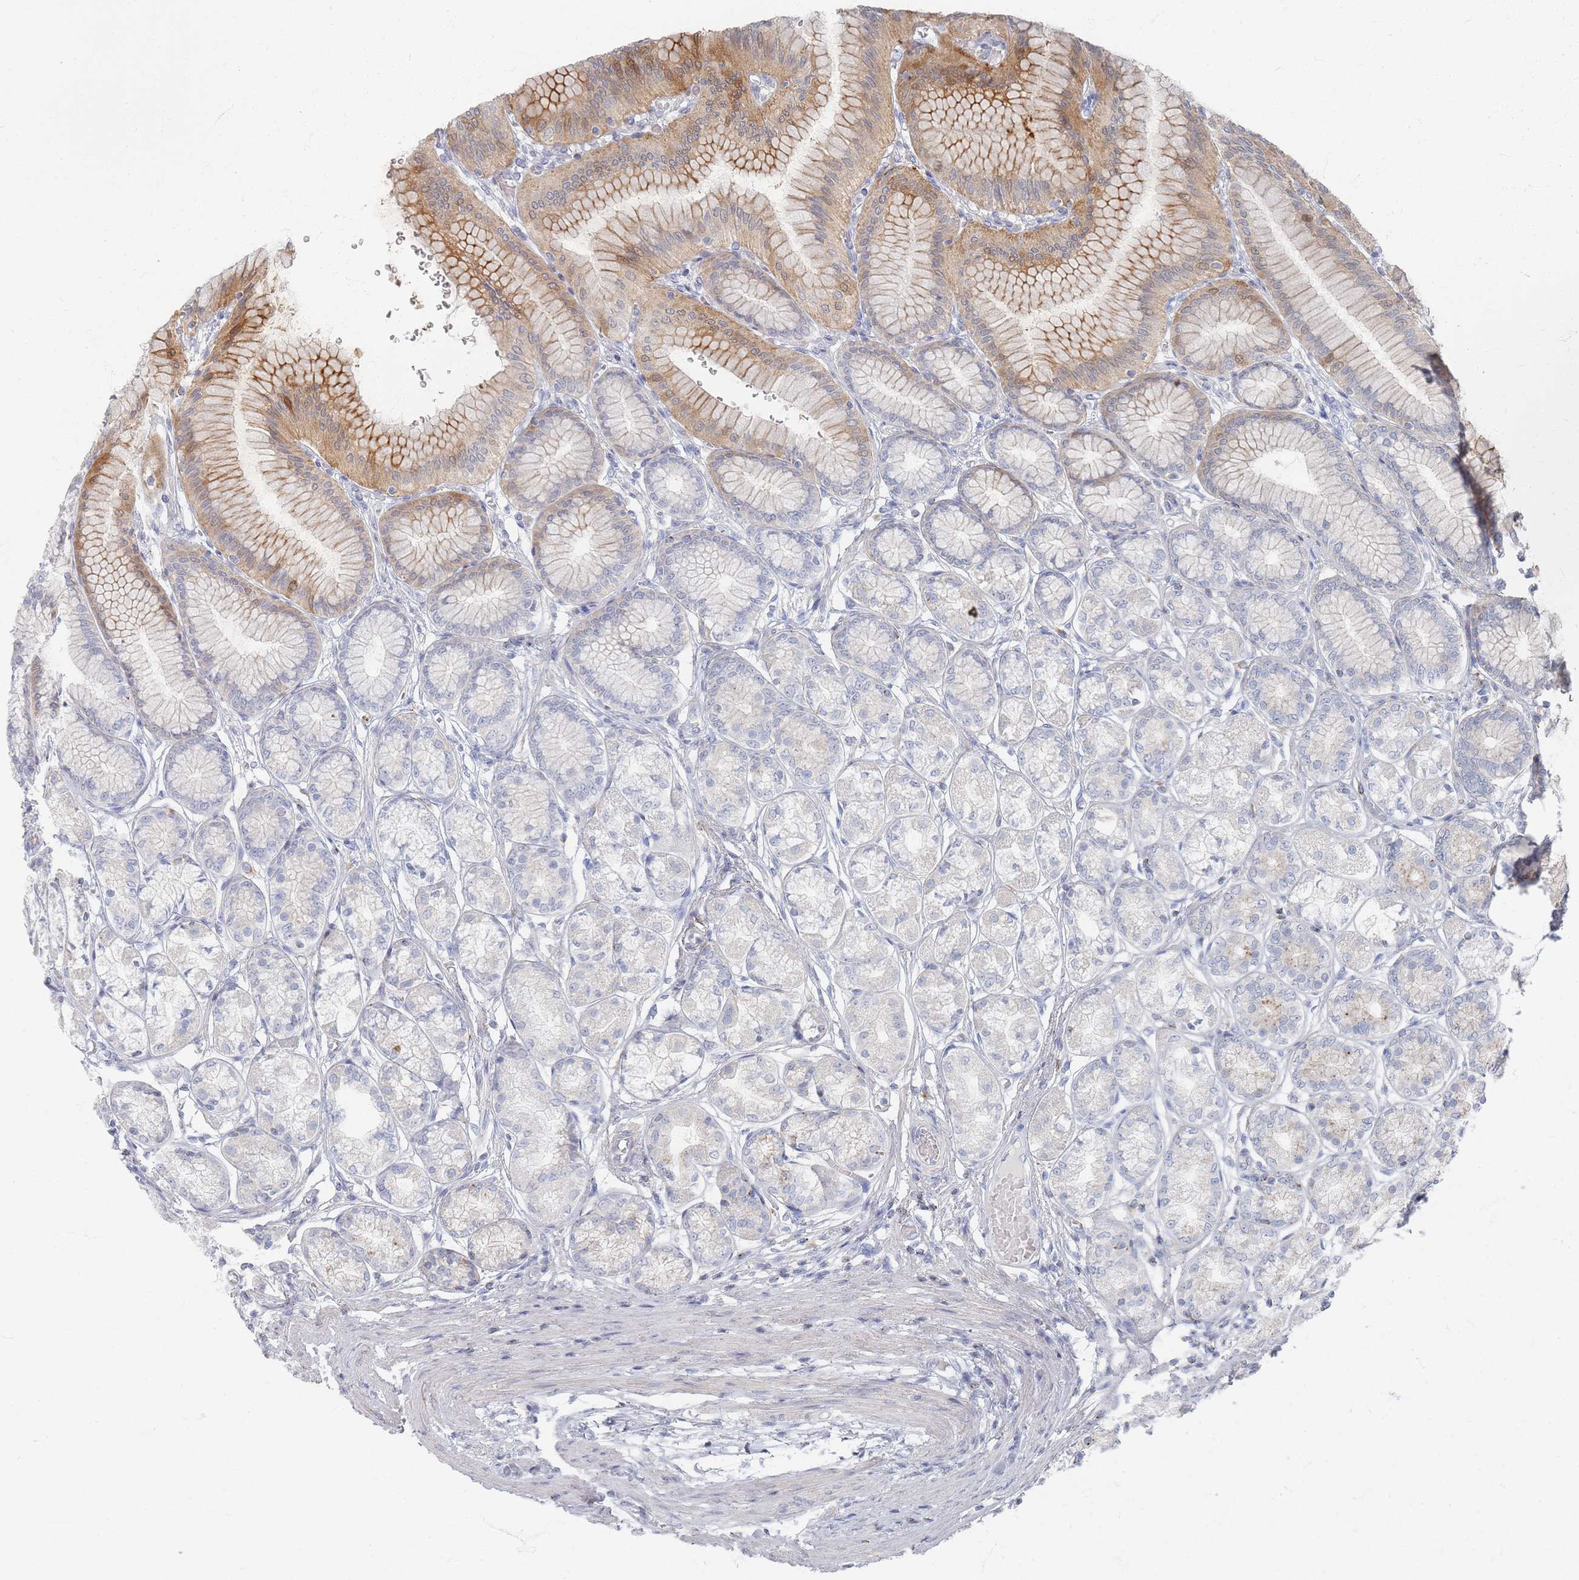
{"staining": {"intensity": "strong", "quantity": "<25%", "location": "cytoplasmic/membranous"}, "tissue": "stomach", "cell_type": "Glandular cells", "image_type": "normal", "snomed": [{"axis": "morphology", "description": "Normal tissue, NOS"}, {"axis": "morphology", "description": "Adenocarcinoma, NOS"}, {"axis": "morphology", "description": "Adenocarcinoma, High grade"}, {"axis": "topography", "description": "Stomach, upper"}, {"axis": "topography", "description": "Stomach"}], "caption": "Immunohistochemistry (IHC) image of unremarkable human stomach stained for a protein (brown), which reveals medium levels of strong cytoplasmic/membranous staining in about <25% of glandular cells.", "gene": "ENSG00000251357", "patient": {"sex": "female", "age": 65}}